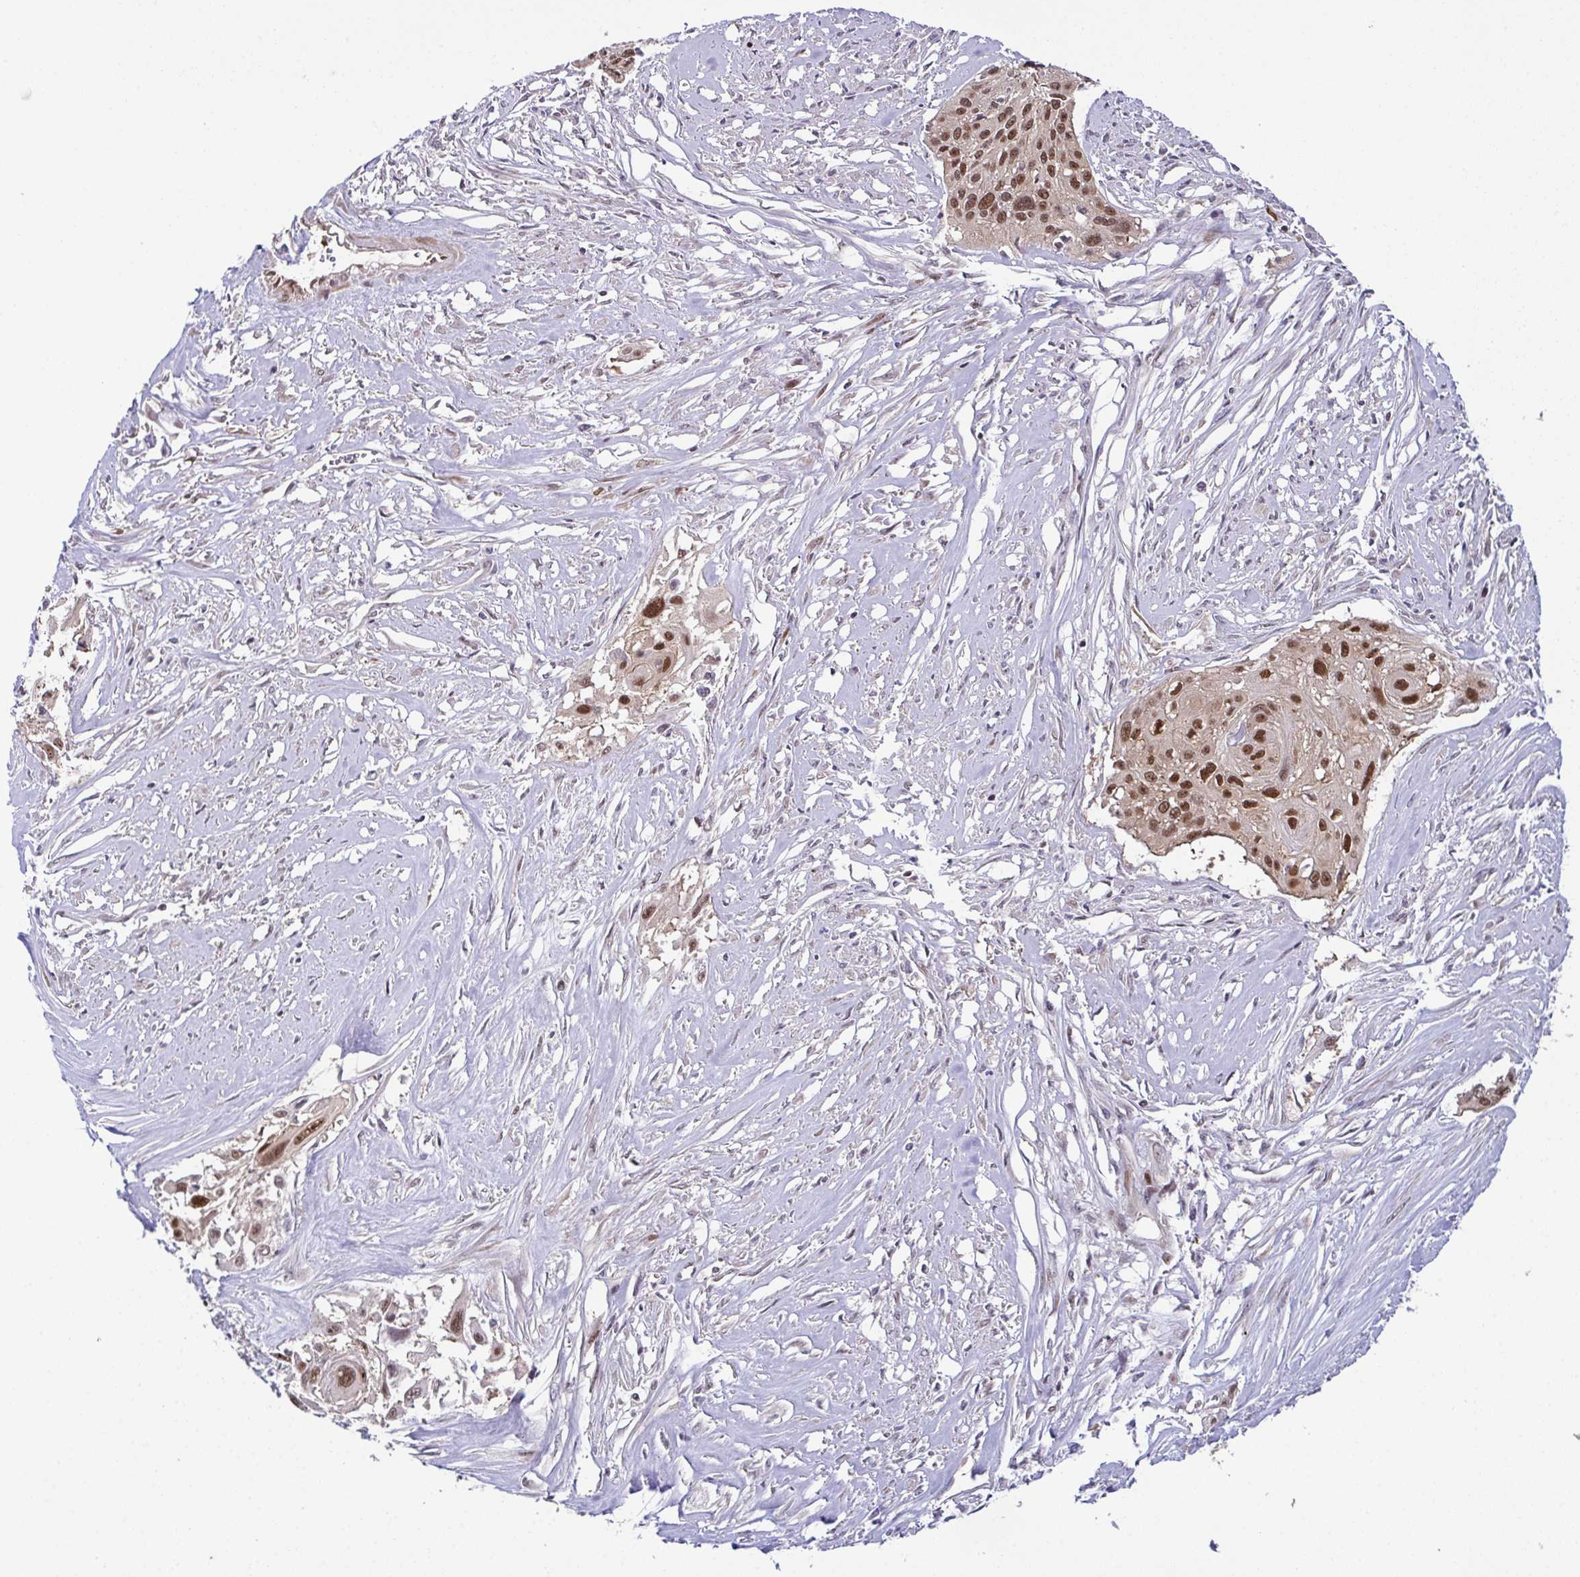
{"staining": {"intensity": "moderate", "quantity": ">75%", "location": "nuclear"}, "tissue": "cervical cancer", "cell_type": "Tumor cells", "image_type": "cancer", "snomed": [{"axis": "morphology", "description": "Squamous cell carcinoma, NOS"}, {"axis": "topography", "description": "Cervix"}], "caption": "Human cervical squamous cell carcinoma stained with a brown dye shows moderate nuclear positive expression in about >75% of tumor cells.", "gene": "DNAJB1", "patient": {"sex": "female", "age": 49}}